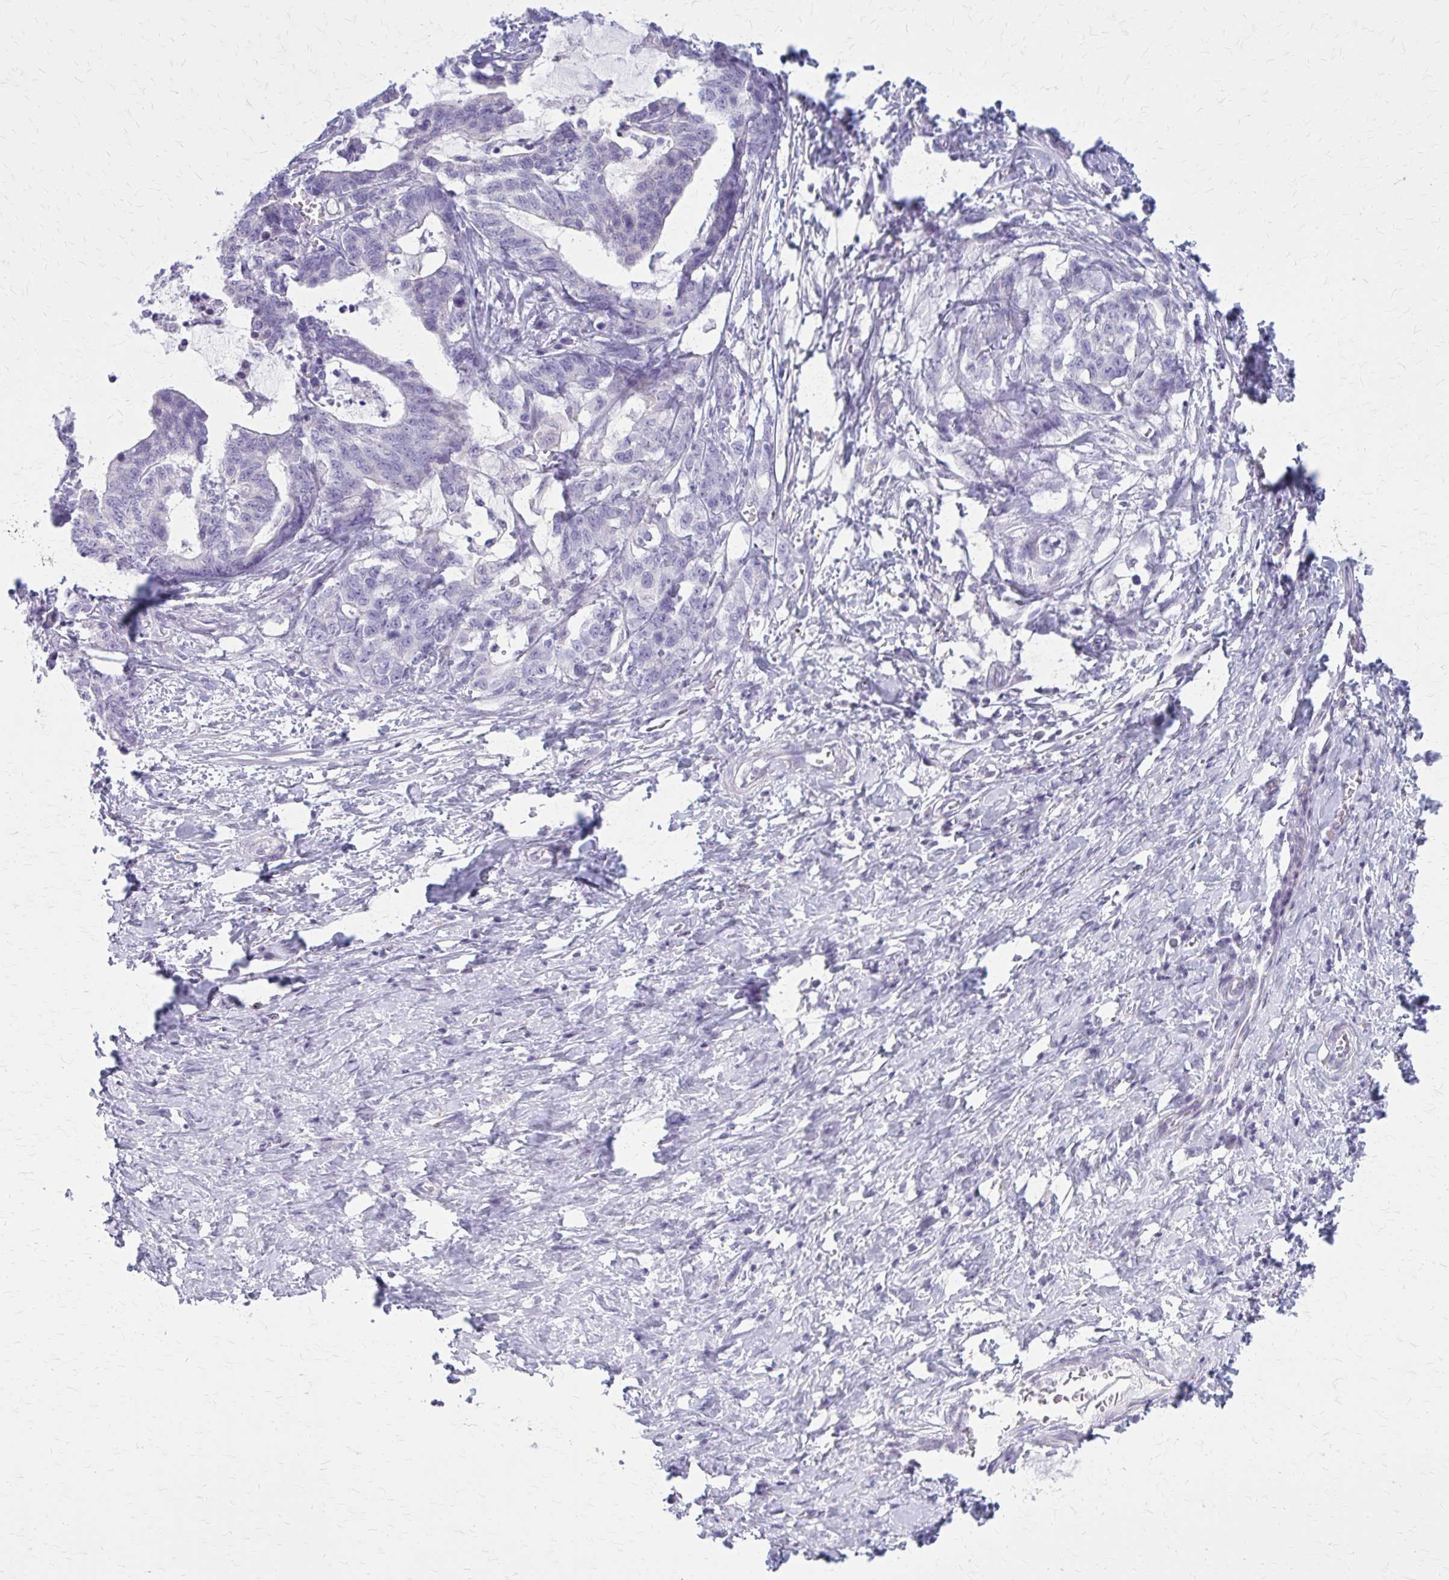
{"staining": {"intensity": "negative", "quantity": "none", "location": "none"}, "tissue": "stomach cancer", "cell_type": "Tumor cells", "image_type": "cancer", "snomed": [{"axis": "morphology", "description": "Normal tissue, NOS"}, {"axis": "morphology", "description": "Adenocarcinoma, NOS"}, {"axis": "topography", "description": "Stomach"}], "caption": "Immunohistochemistry of human stomach cancer (adenocarcinoma) demonstrates no staining in tumor cells.", "gene": "PITPNM1", "patient": {"sex": "female", "age": 64}}